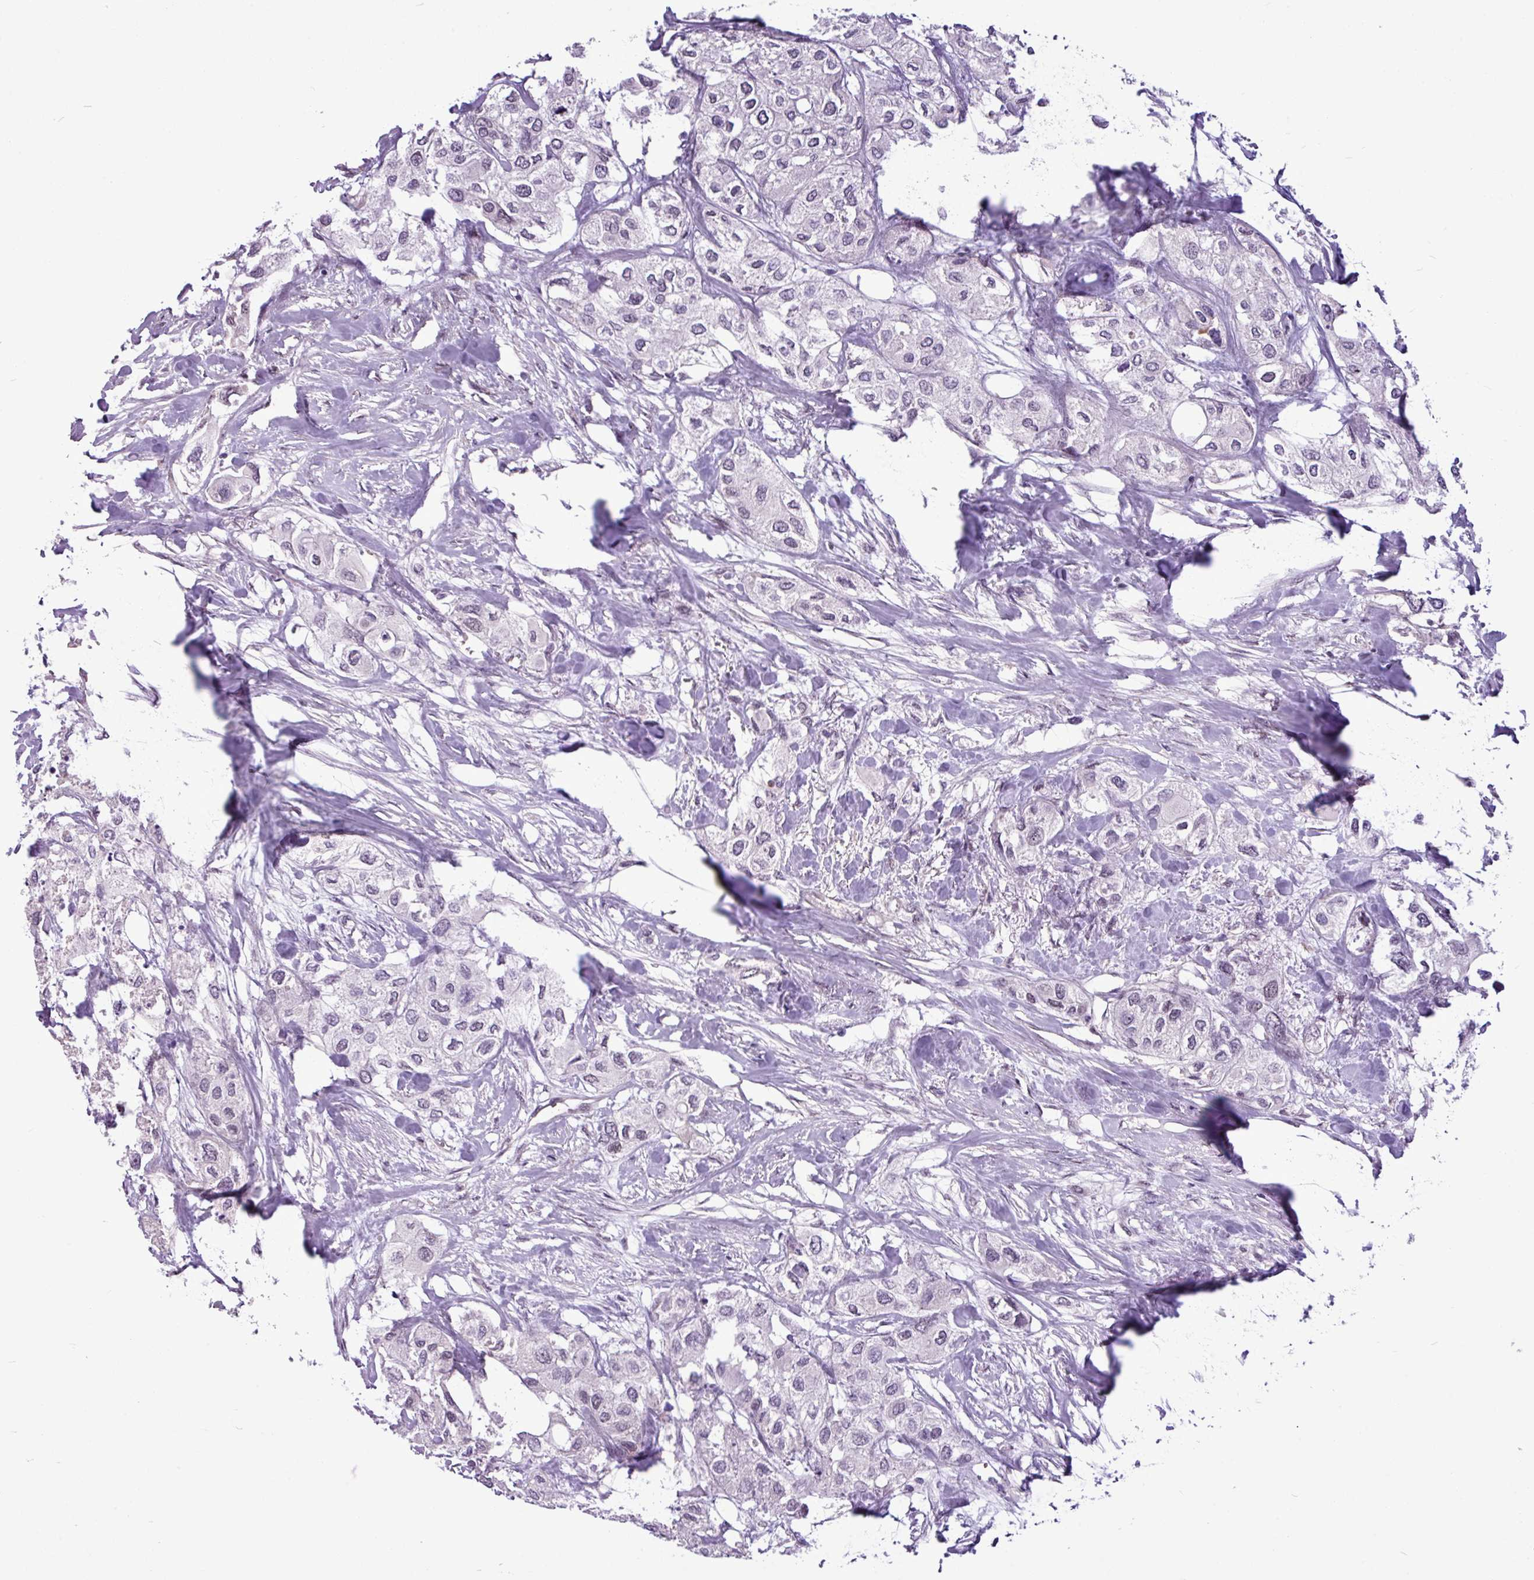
{"staining": {"intensity": "weak", "quantity": "<25%", "location": "nuclear"}, "tissue": "urothelial cancer", "cell_type": "Tumor cells", "image_type": "cancer", "snomed": [{"axis": "morphology", "description": "Urothelial carcinoma, High grade"}, {"axis": "topography", "description": "Urinary bladder"}], "caption": "Human urothelial cancer stained for a protein using IHC demonstrates no expression in tumor cells.", "gene": "UTP18", "patient": {"sex": "male", "age": 64}}